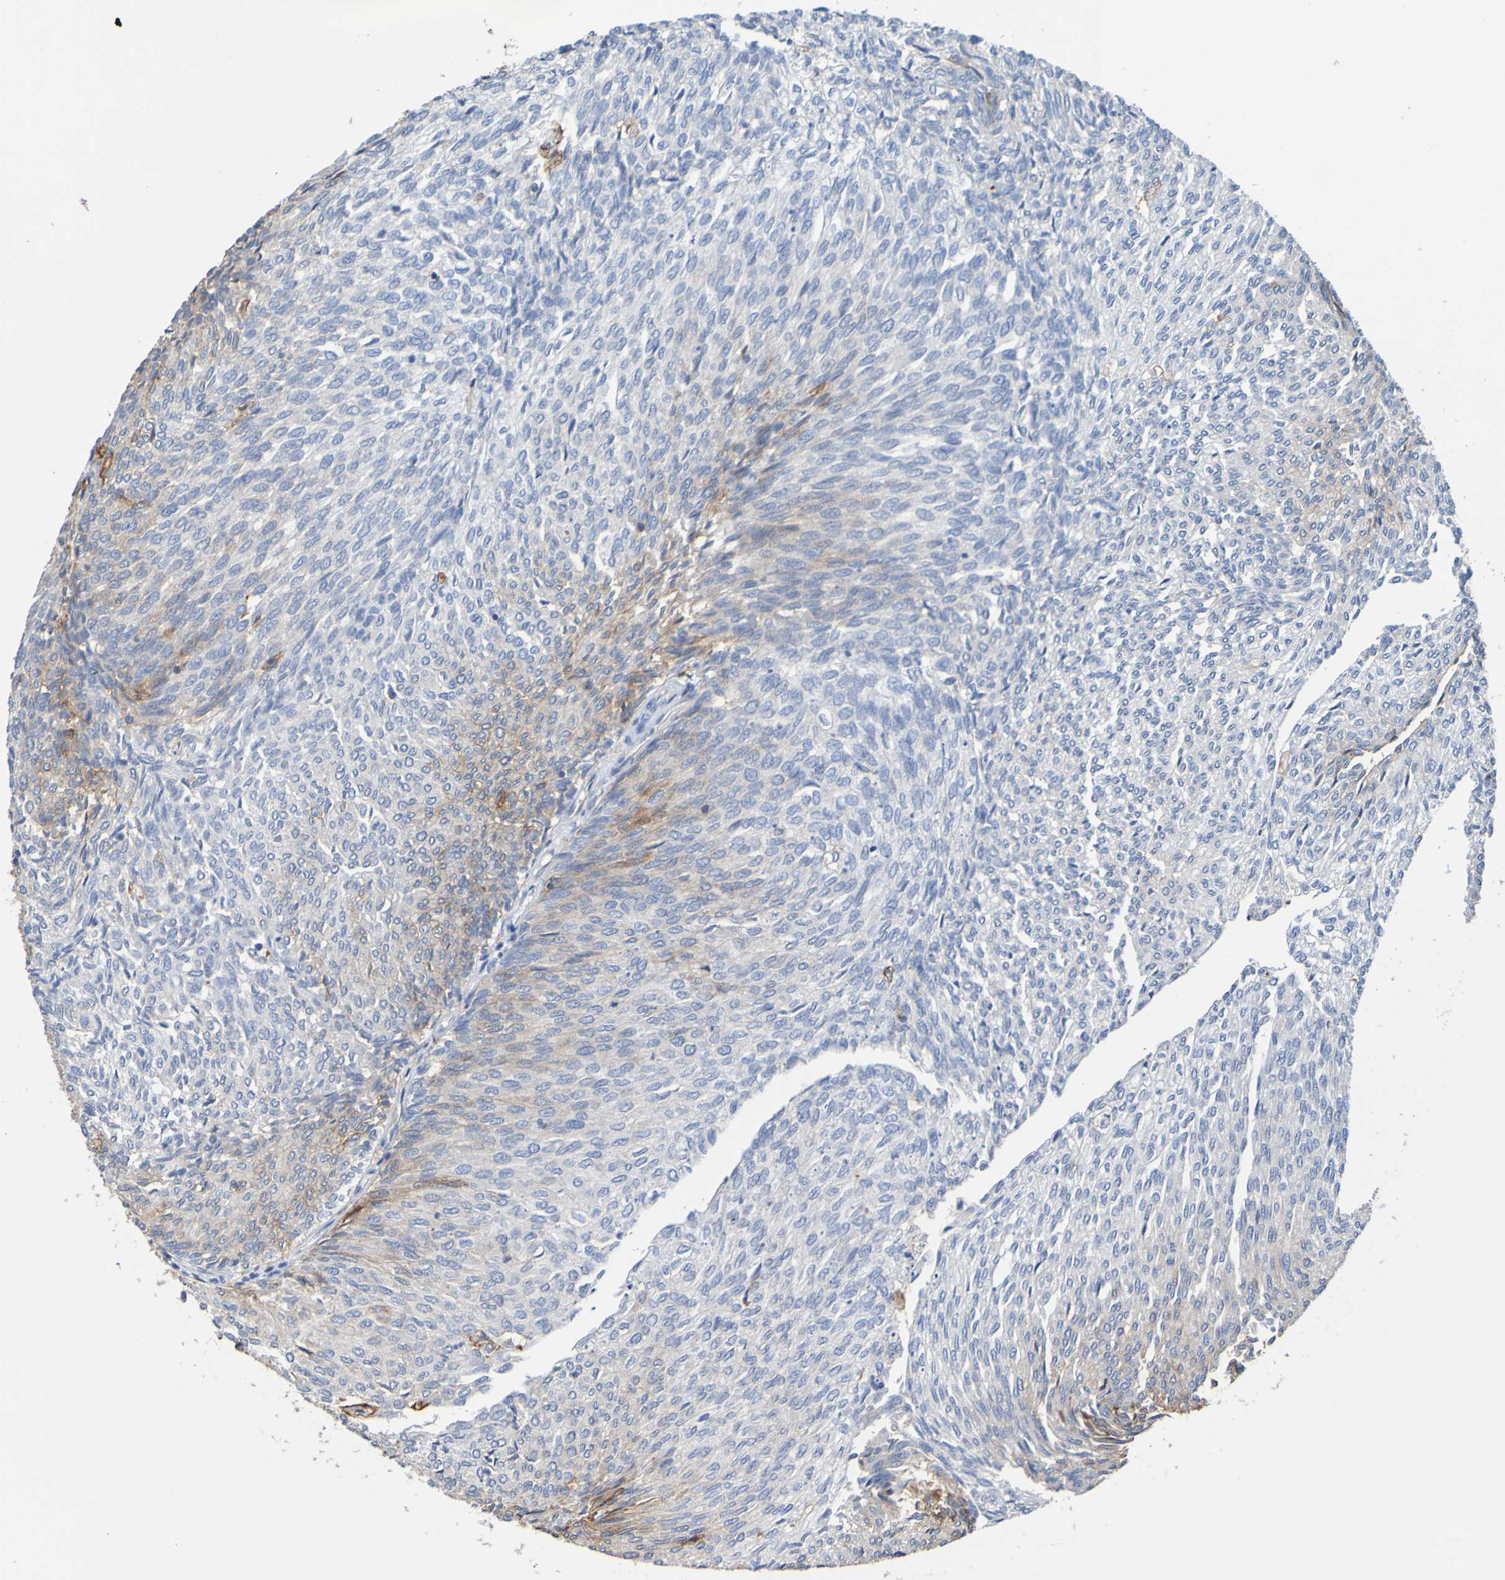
{"staining": {"intensity": "moderate", "quantity": "<25%", "location": "cytoplasmic/membranous"}, "tissue": "urothelial cancer", "cell_type": "Tumor cells", "image_type": "cancer", "snomed": [{"axis": "morphology", "description": "Urothelial carcinoma, Low grade"}, {"axis": "topography", "description": "Urinary bladder"}], "caption": "There is low levels of moderate cytoplasmic/membranous staining in tumor cells of urothelial cancer, as demonstrated by immunohistochemical staining (brown color).", "gene": "SLC3A2", "patient": {"sex": "female", "age": 79}}